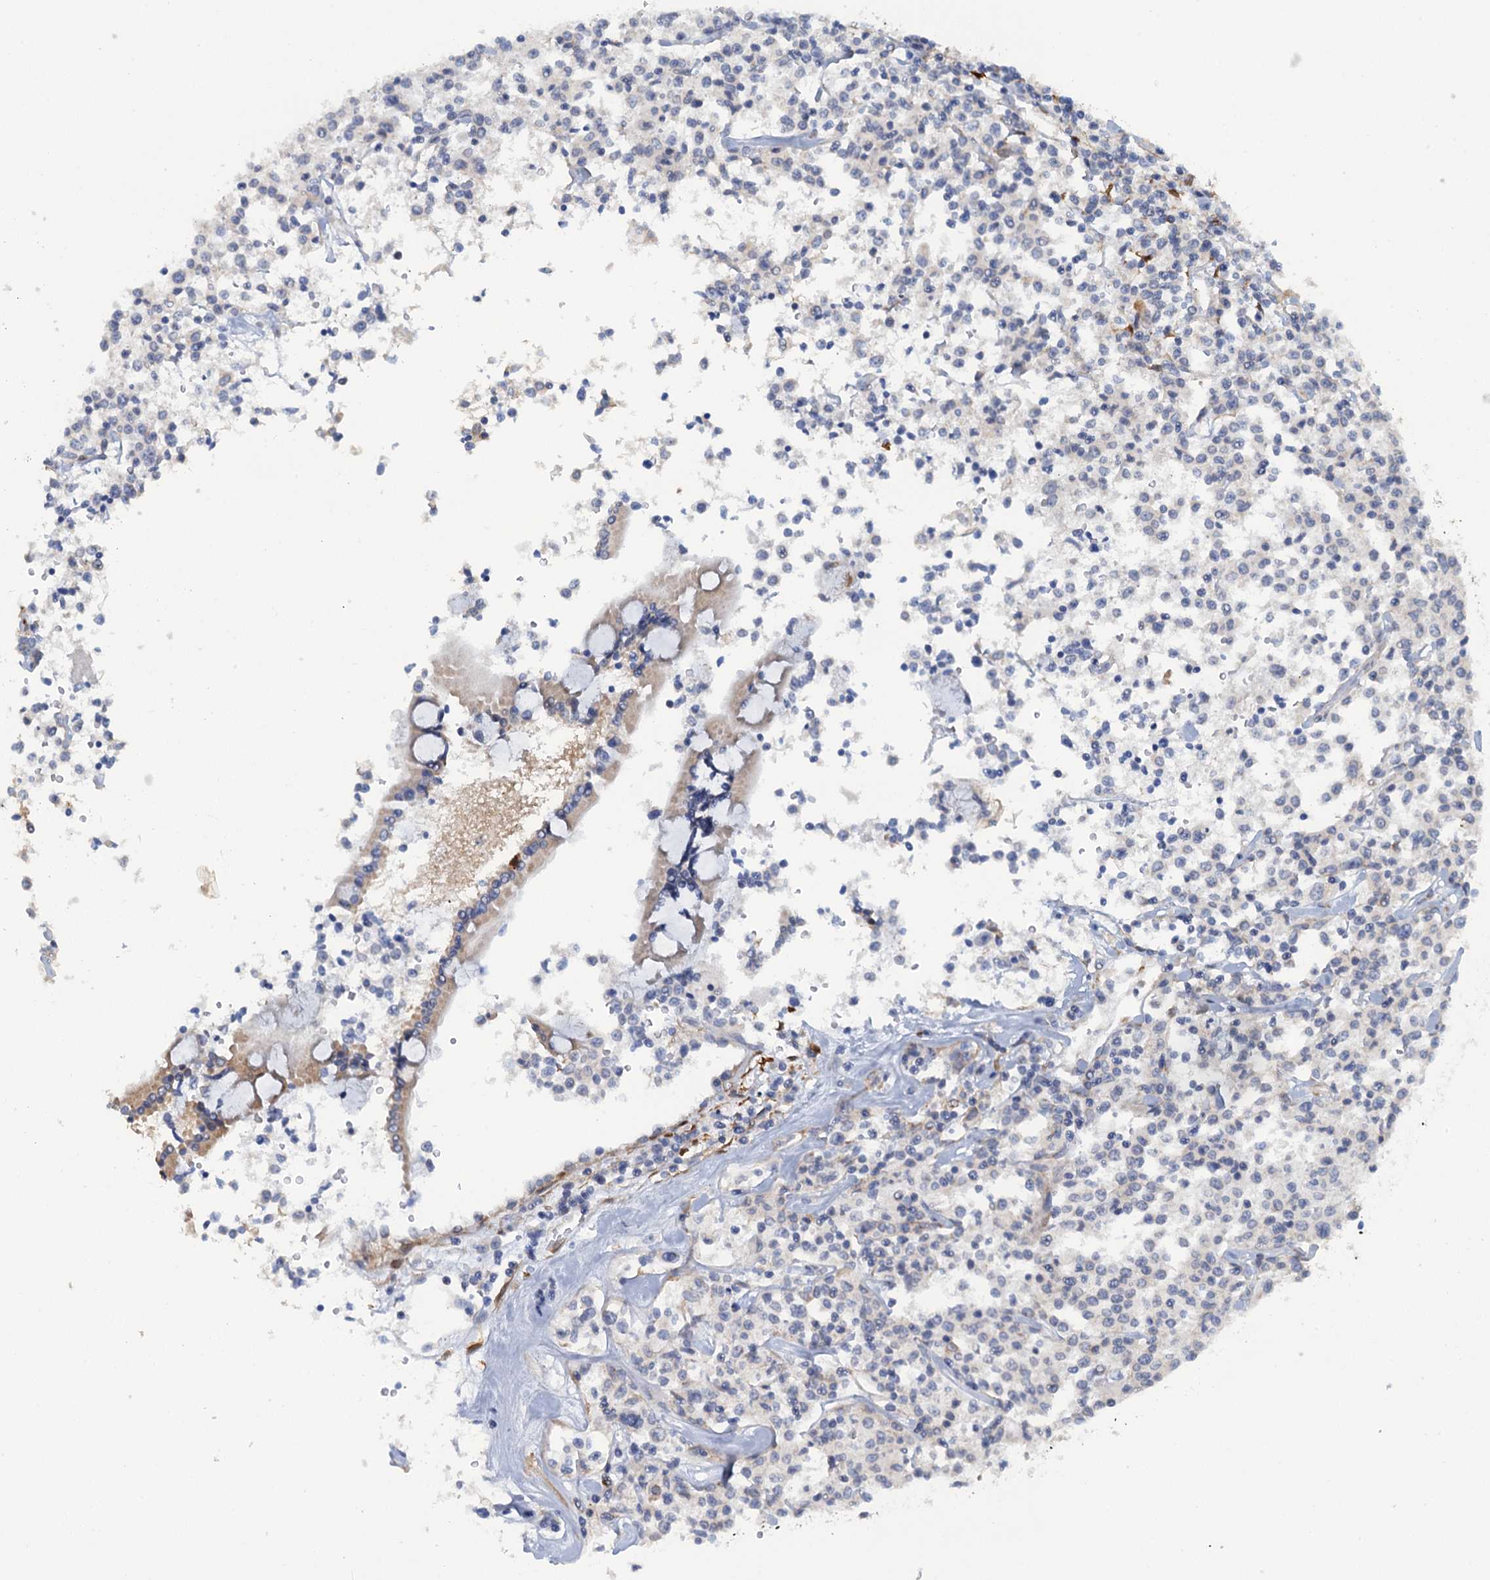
{"staining": {"intensity": "negative", "quantity": "none", "location": "none"}, "tissue": "lymphoma", "cell_type": "Tumor cells", "image_type": "cancer", "snomed": [{"axis": "morphology", "description": "Malignant lymphoma, non-Hodgkin's type, Low grade"}, {"axis": "topography", "description": "Small intestine"}], "caption": "A high-resolution photomicrograph shows immunohistochemistry (IHC) staining of lymphoma, which displays no significant positivity in tumor cells.", "gene": "POGLUT3", "patient": {"sex": "female", "age": 59}}